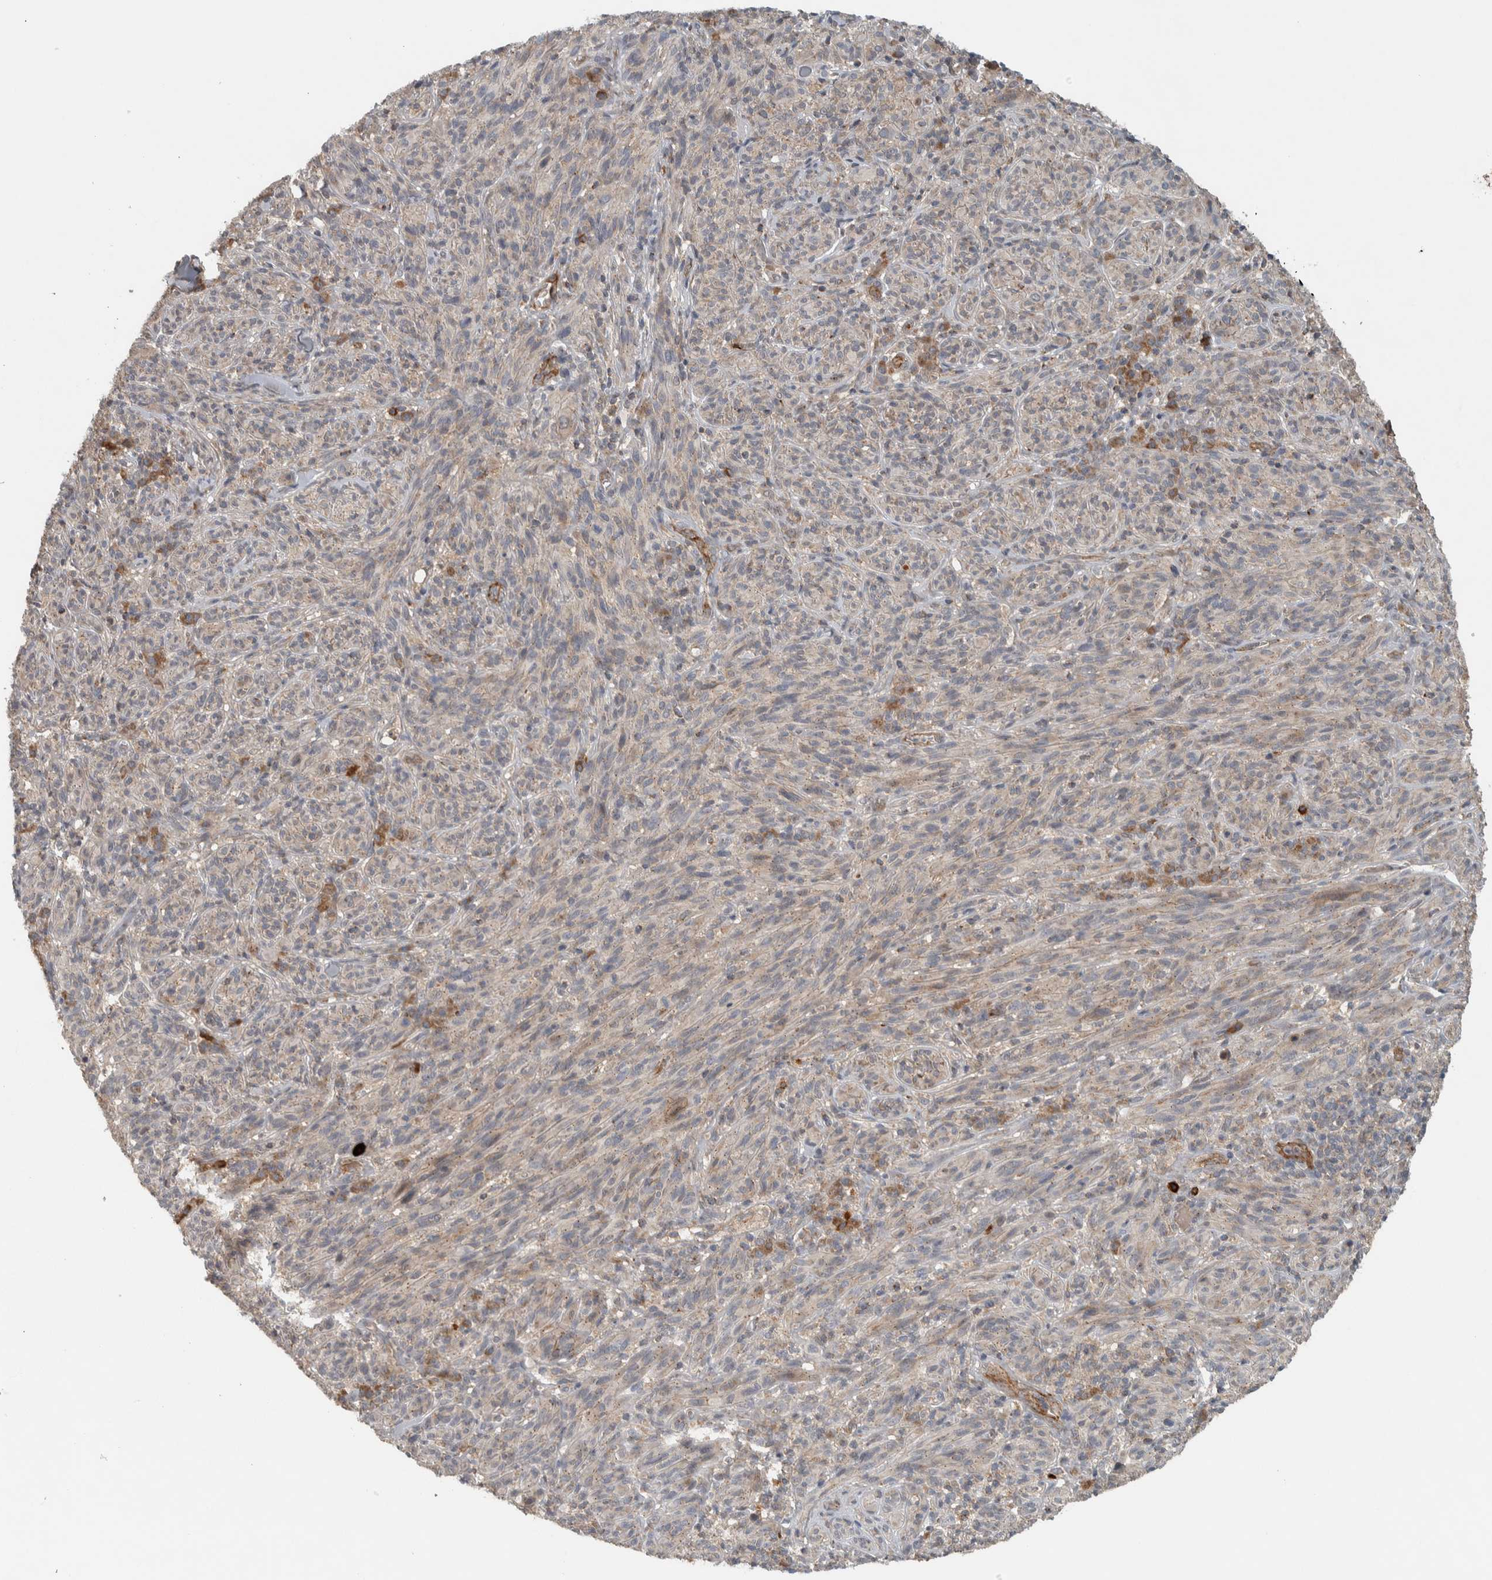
{"staining": {"intensity": "negative", "quantity": "none", "location": "none"}, "tissue": "melanoma", "cell_type": "Tumor cells", "image_type": "cancer", "snomed": [{"axis": "morphology", "description": "Malignant melanoma, NOS"}, {"axis": "topography", "description": "Skin of head"}], "caption": "The image demonstrates no staining of tumor cells in melanoma. The staining was performed using DAB (3,3'-diaminobenzidine) to visualize the protein expression in brown, while the nuclei were stained in blue with hematoxylin (Magnification: 20x).", "gene": "LBHD1", "patient": {"sex": "male", "age": 96}}